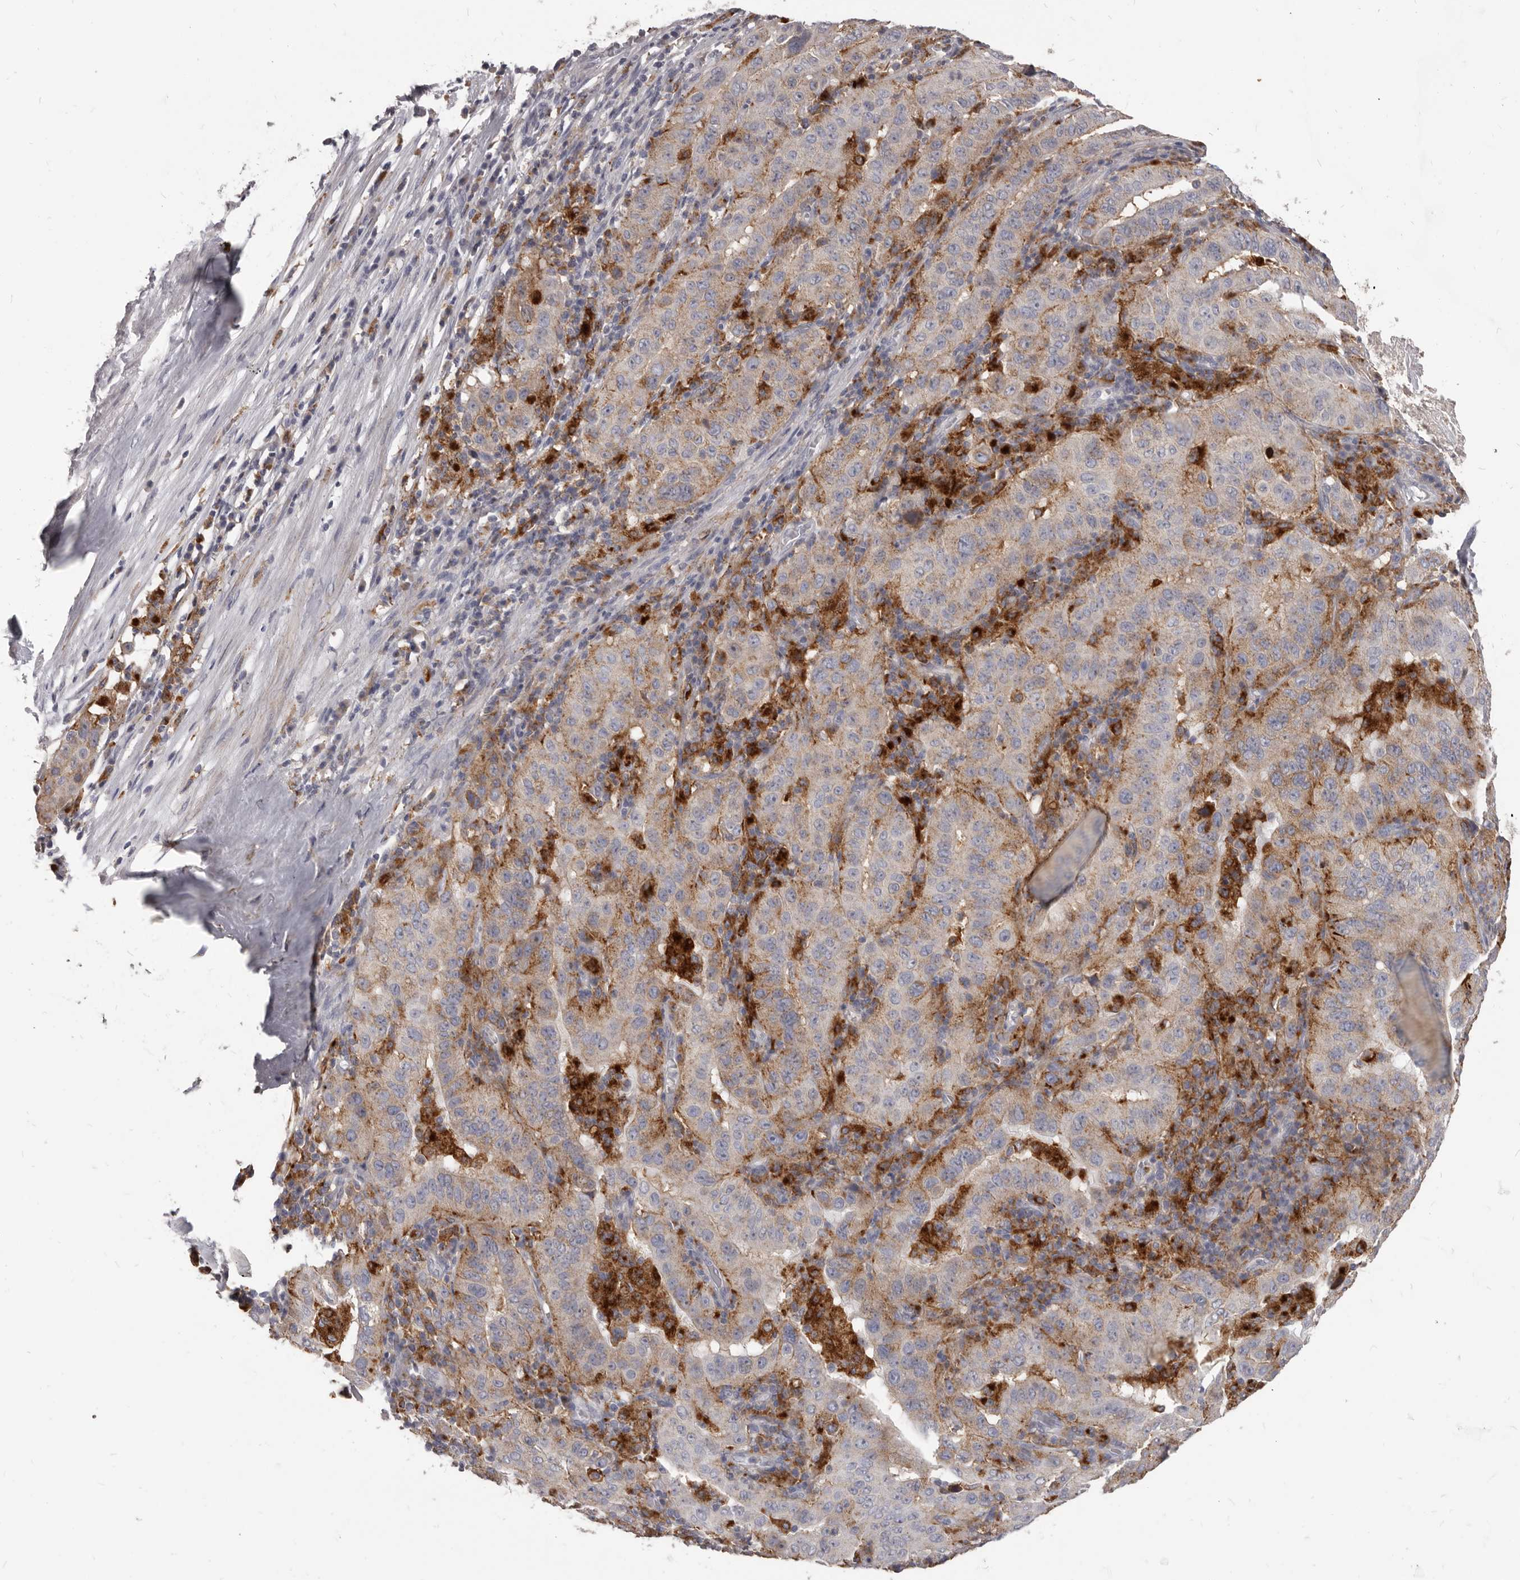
{"staining": {"intensity": "weak", "quantity": "25%-75%", "location": "cytoplasmic/membranous"}, "tissue": "pancreatic cancer", "cell_type": "Tumor cells", "image_type": "cancer", "snomed": [{"axis": "morphology", "description": "Adenocarcinoma, NOS"}, {"axis": "topography", "description": "Pancreas"}], "caption": "High-power microscopy captured an IHC image of pancreatic cancer, revealing weak cytoplasmic/membranous expression in about 25%-75% of tumor cells.", "gene": "PI4K2A", "patient": {"sex": "male", "age": 63}}